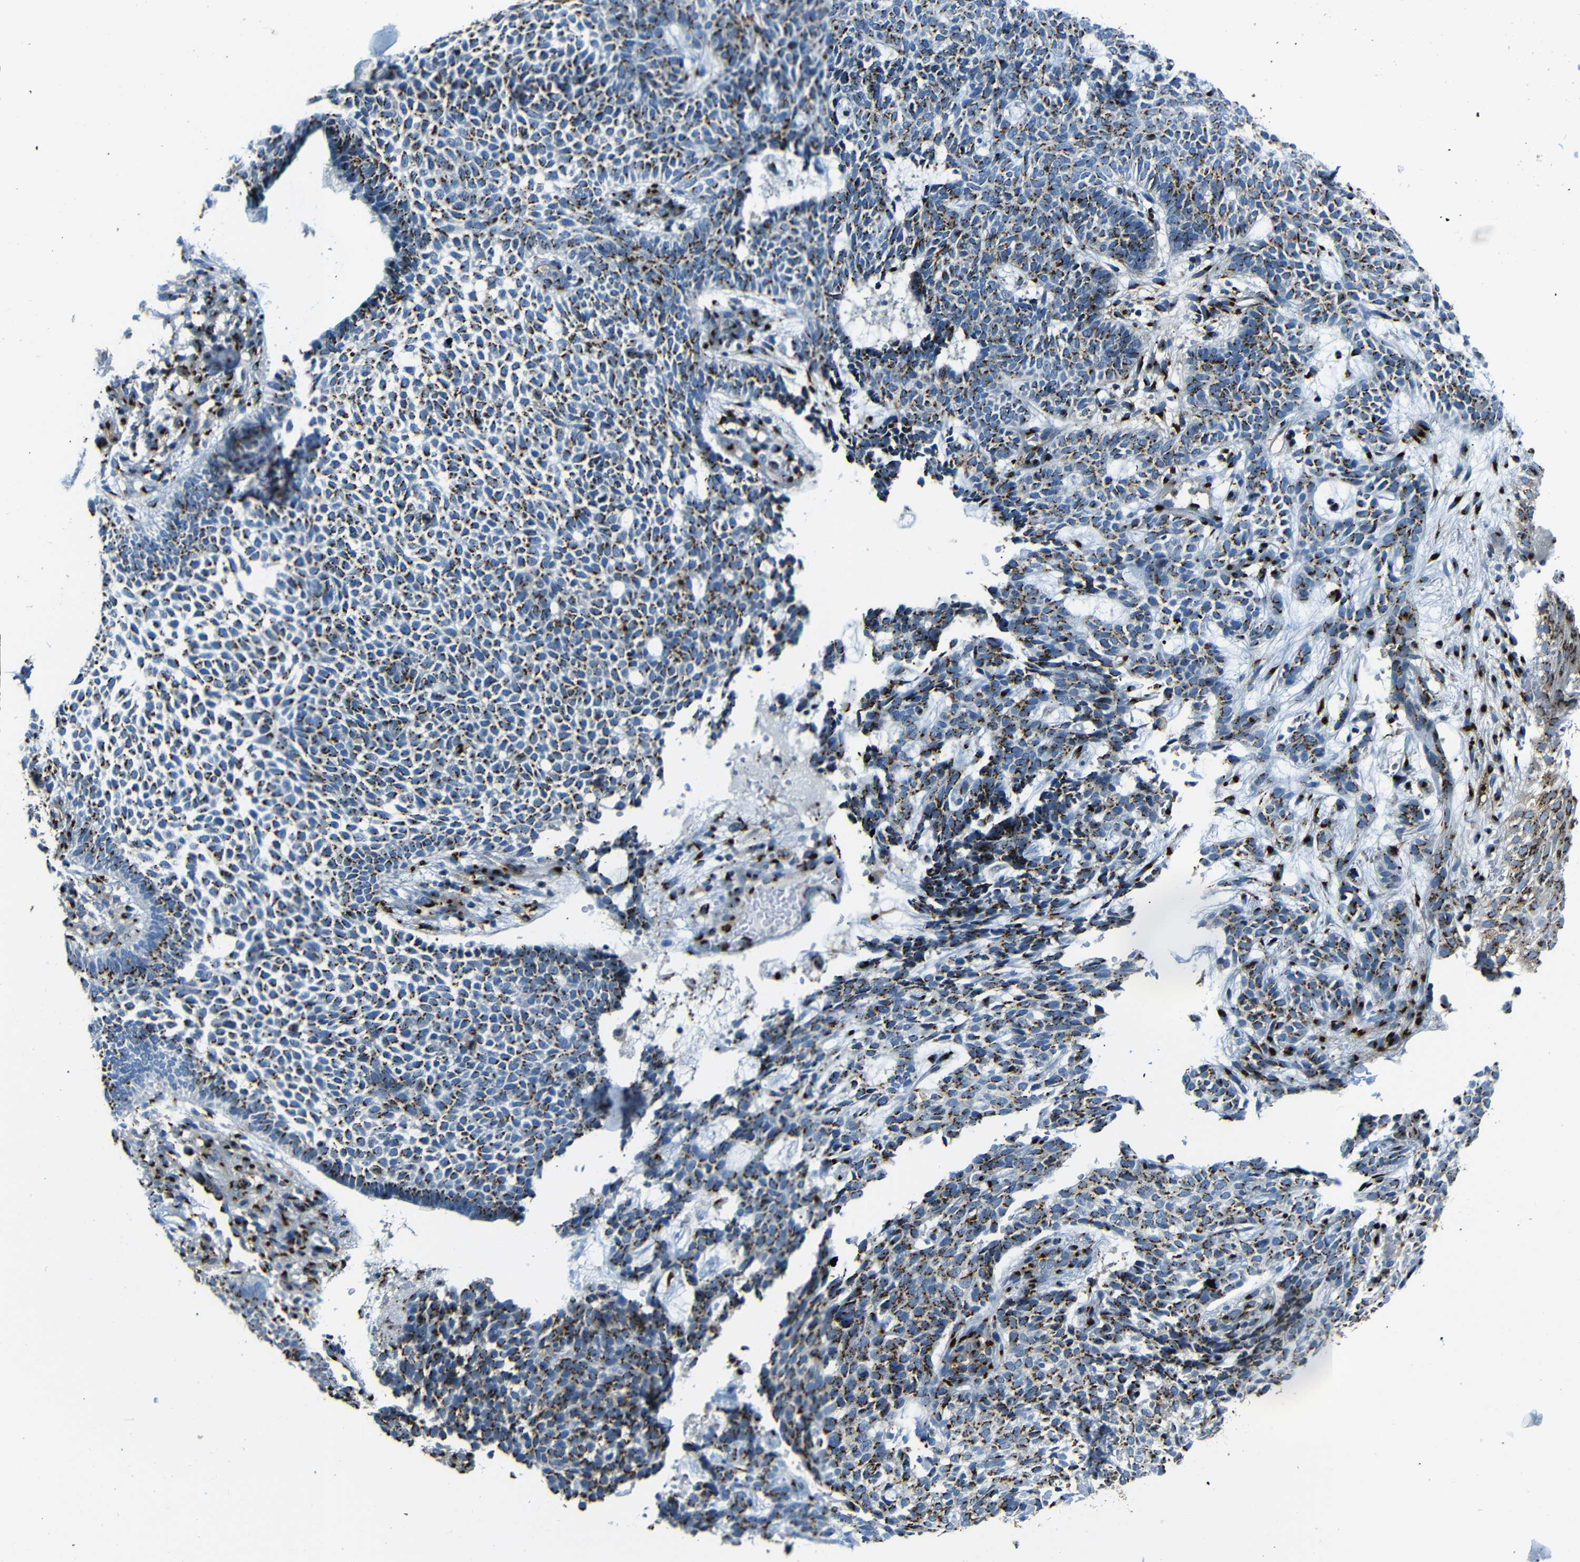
{"staining": {"intensity": "strong", "quantity": ">75%", "location": "cytoplasmic/membranous"}, "tissue": "skin cancer", "cell_type": "Tumor cells", "image_type": "cancer", "snomed": [{"axis": "morphology", "description": "Basal cell carcinoma"}, {"axis": "topography", "description": "Skin"}], "caption": "Brown immunohistochemical staining in human skin basal cell carcinoma demonstrates strong cytoplasmic/membranous staining in approximately >75% of tumor cells.", "gene": "TGOLN2", "patient": {"sex": "male", "age": 87}}